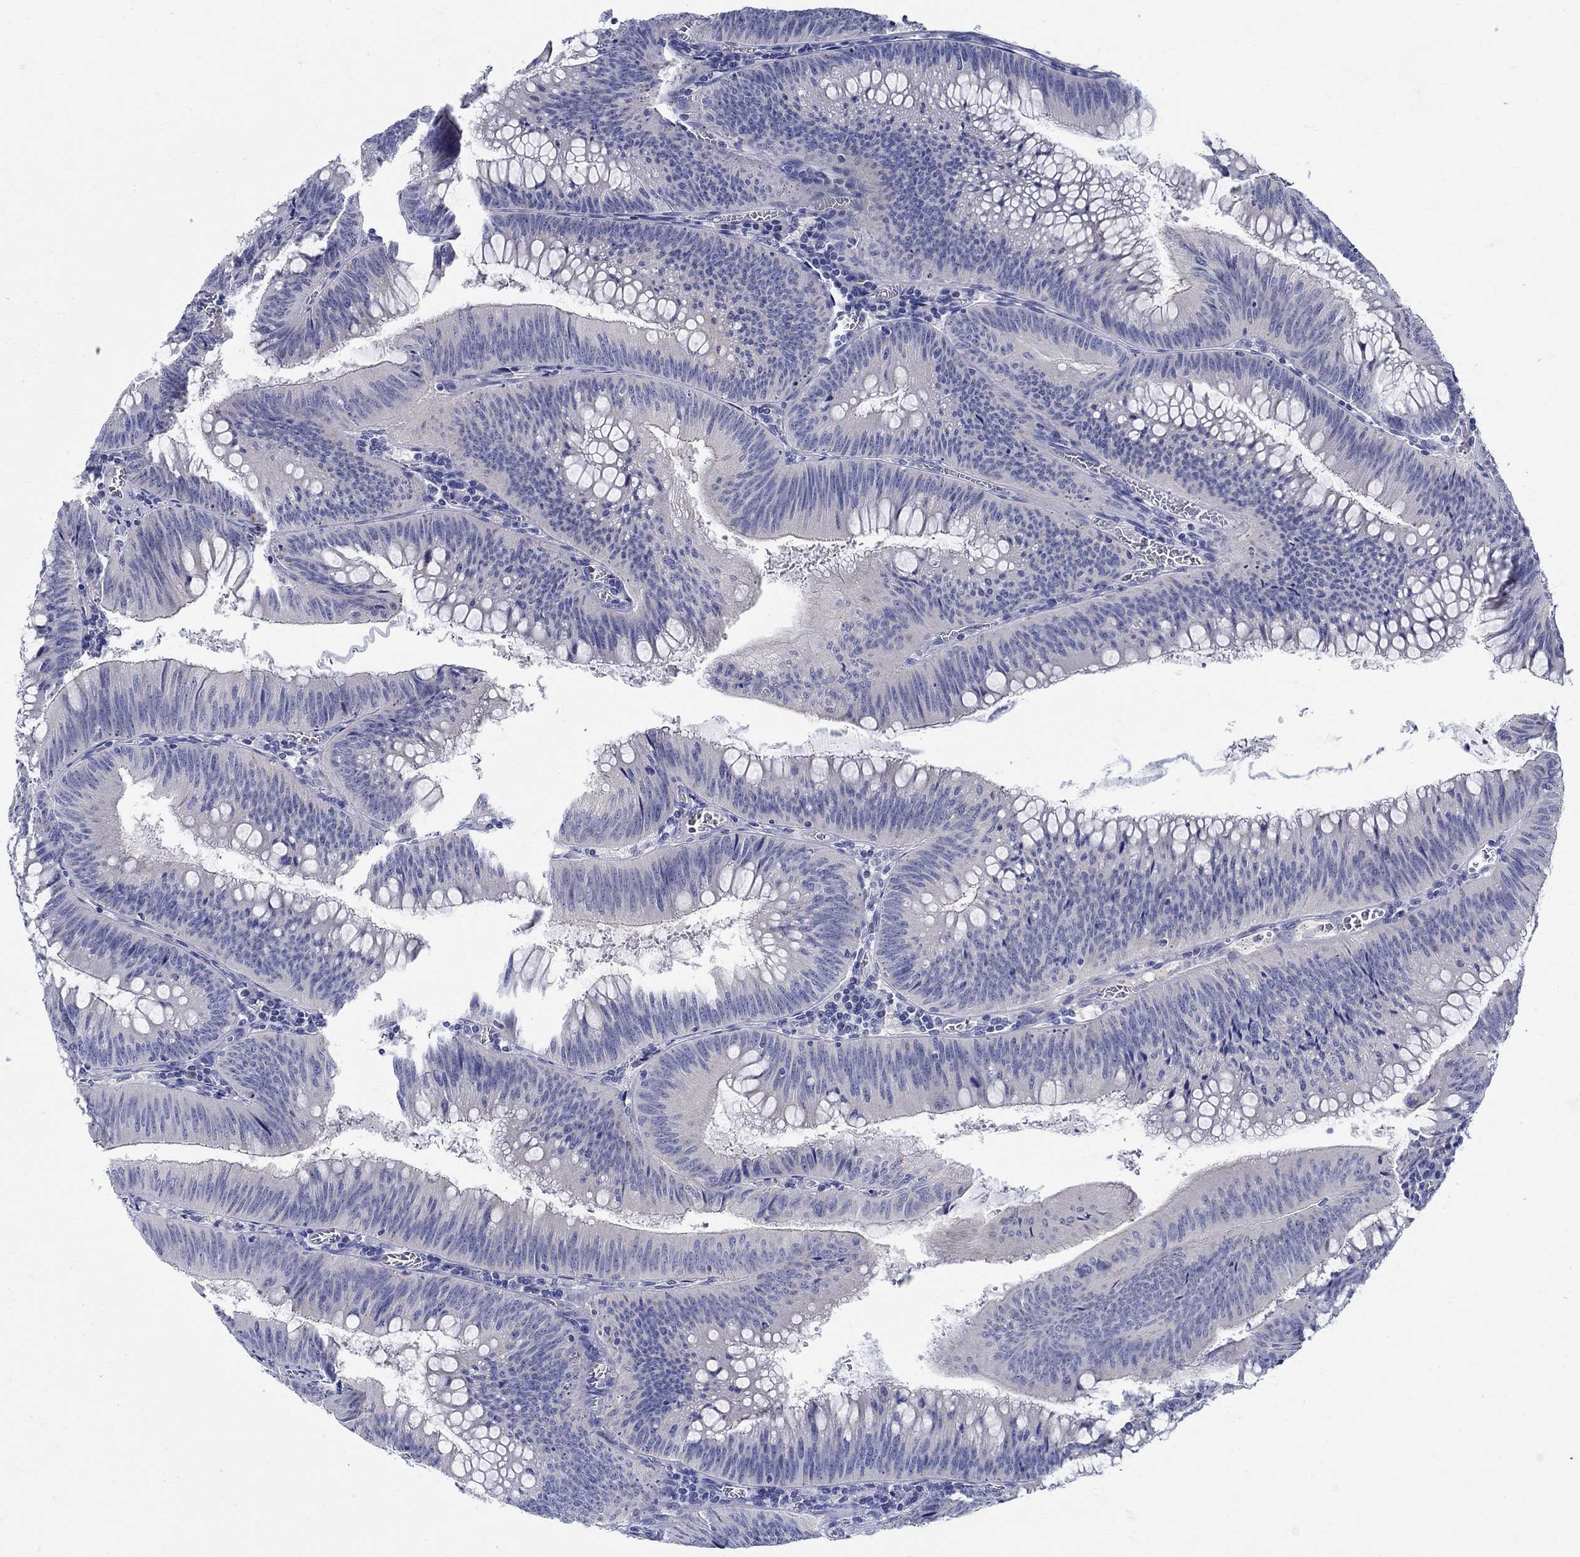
{"staining": {"intensity": "negative", "quantity": "none", "location": "none"}, "tissue": "colorectal cancer", "cell_type": "Tumor cells", "image_type": "cancer", "snomed": [{"axis": "morphology", "description": "Adenocarcinoma, NOS"}, {"axis": "topography", "description": "Rectum"}], "caption": "Immunohistochemical staining of human adenocarcinoma (colorectal) shows no significant expression in tumor cells.", "gene": "CRYGD", "patient": {"sex": "female", "age": 72}}